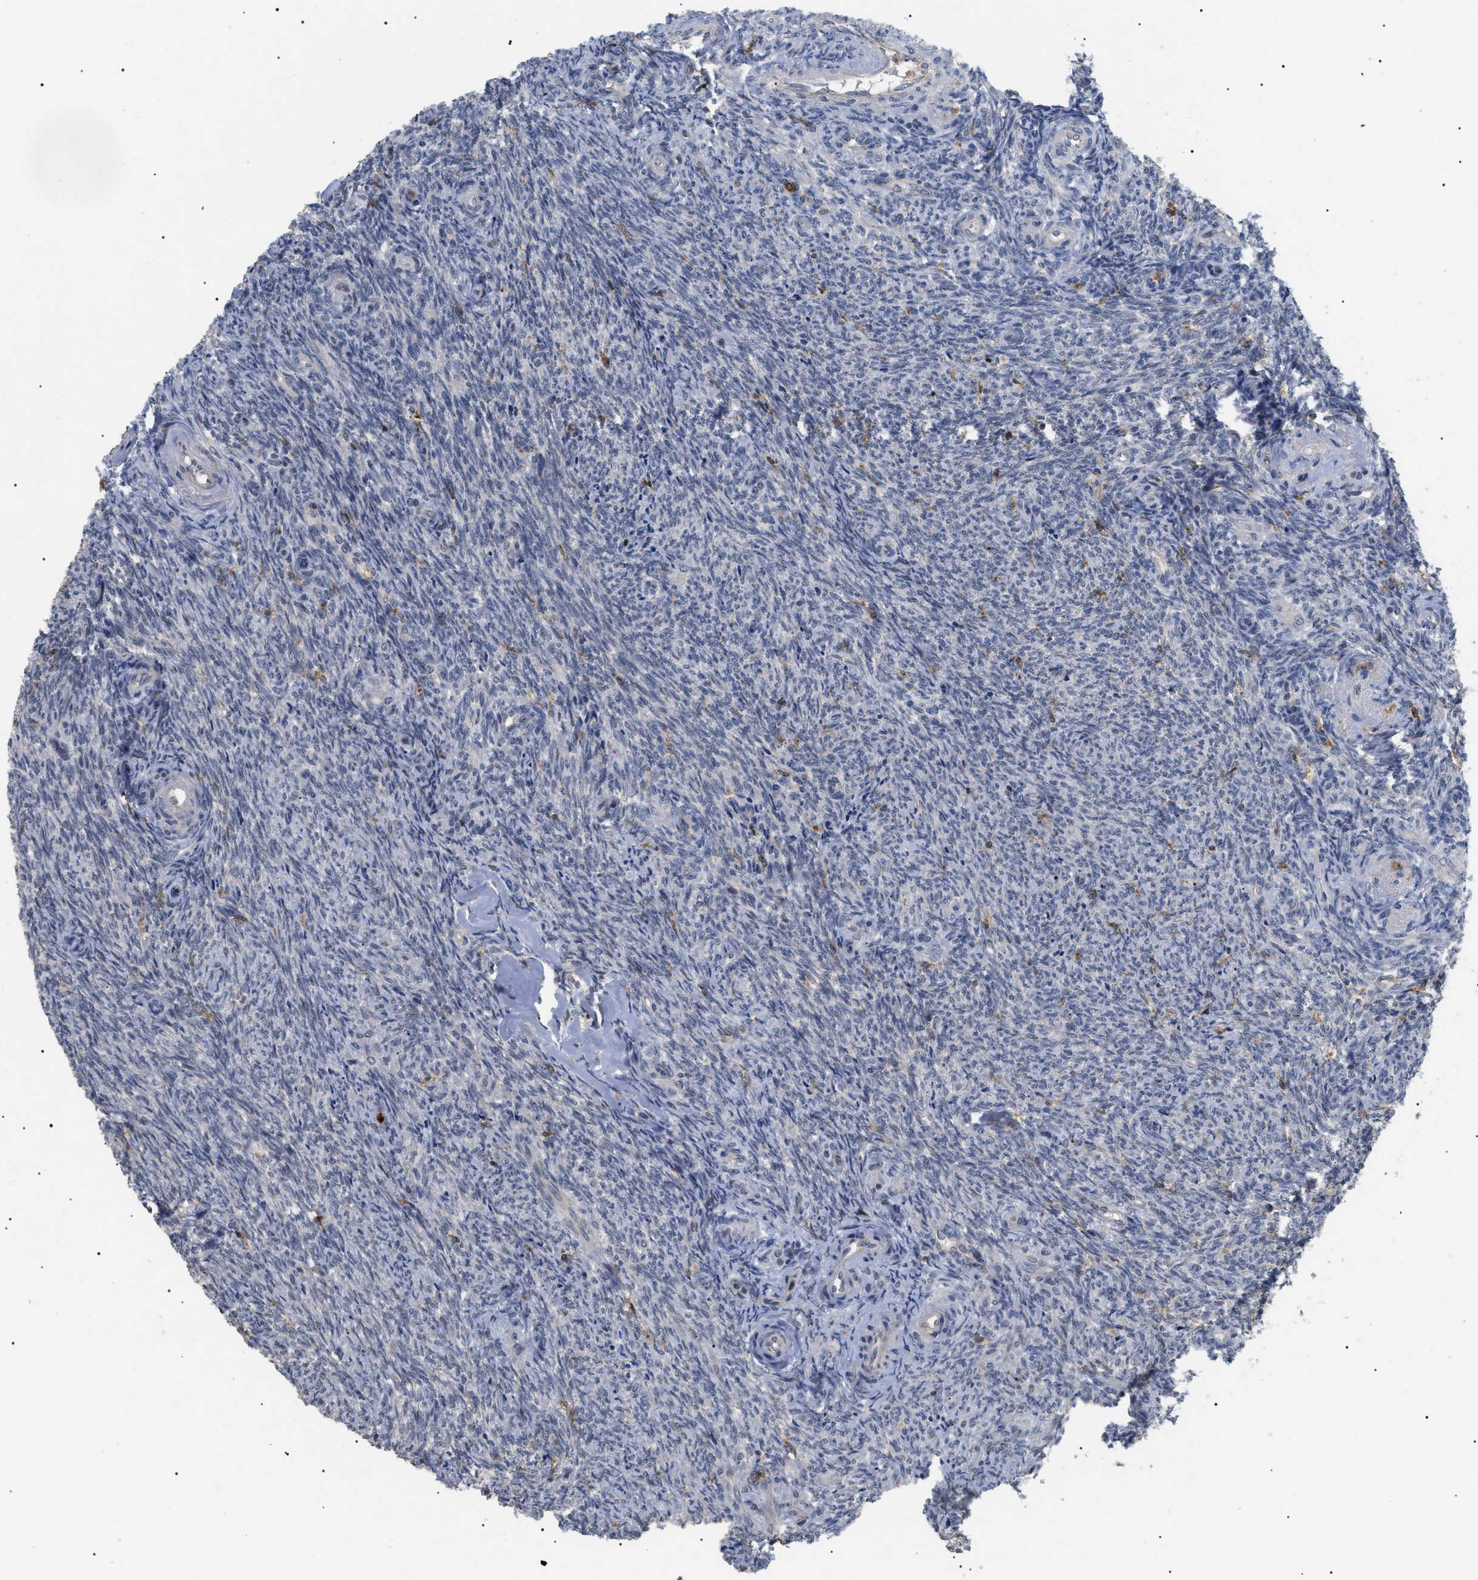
{"staining": {"intensity": "strong", "quantity": ">75%", "location": "cytoplasmic/membranous"}, "tissue": "ovary", "cell_type": "Follicle cells", "image_type": "normal", "snomed": [{"axis": "morphology", "description": "Normal tissue, NOS"}, {"axis": "topography", "description": "Ovary"}], "caption": "Immunohistochemical staining of benign ovary reveals high levels of strong cytoplasmic/membranous positivity in about >75% of follicle cells.", "gene": "CD300A", "patient": {"sex": "female", "age": 41}}